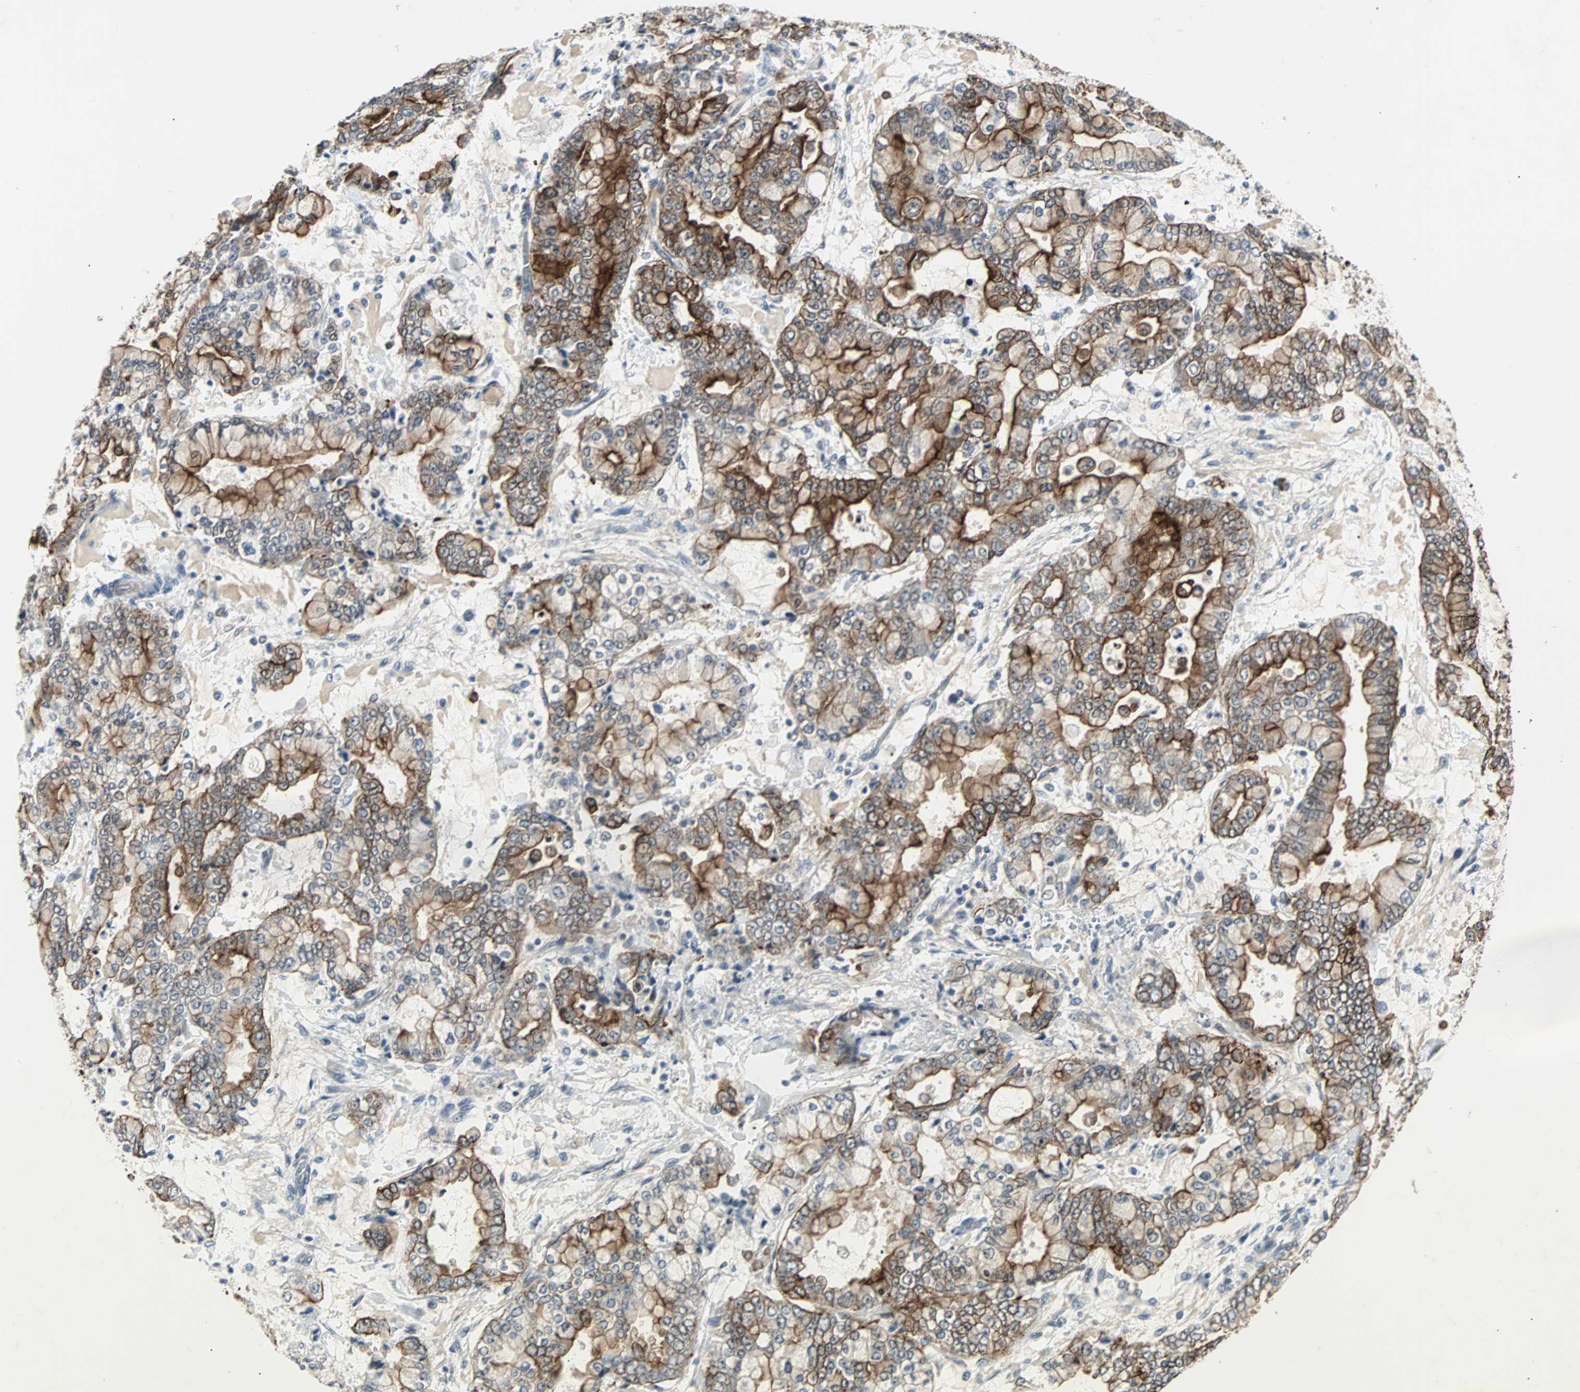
{"staining": {"intensity": "moderate", "quantity": ">75%", "location": "cytoplasmic/membranous"}, "tissue": "stomach cancer", "cell_type": "Tumor cells", "image_type": "cancer", "snomed": [{"axis": "morphology", "description": "Adenocarcinoma, NOS"}, {"axis": "topography", "description": "Stomach"}], "caption": "Immunohistochemistry (IHC) histopathology image of neoplastic tissue: stomach cancer stained using immunohistochemistry shows medium levels of moderate protein expression localized specifically in the cytoplasmic/membranous of tumor cells, appearing as a cytoplasmic/membranous brown color.", "gene": "CMC2", "patient": {"sex": "male", "age": 76}}